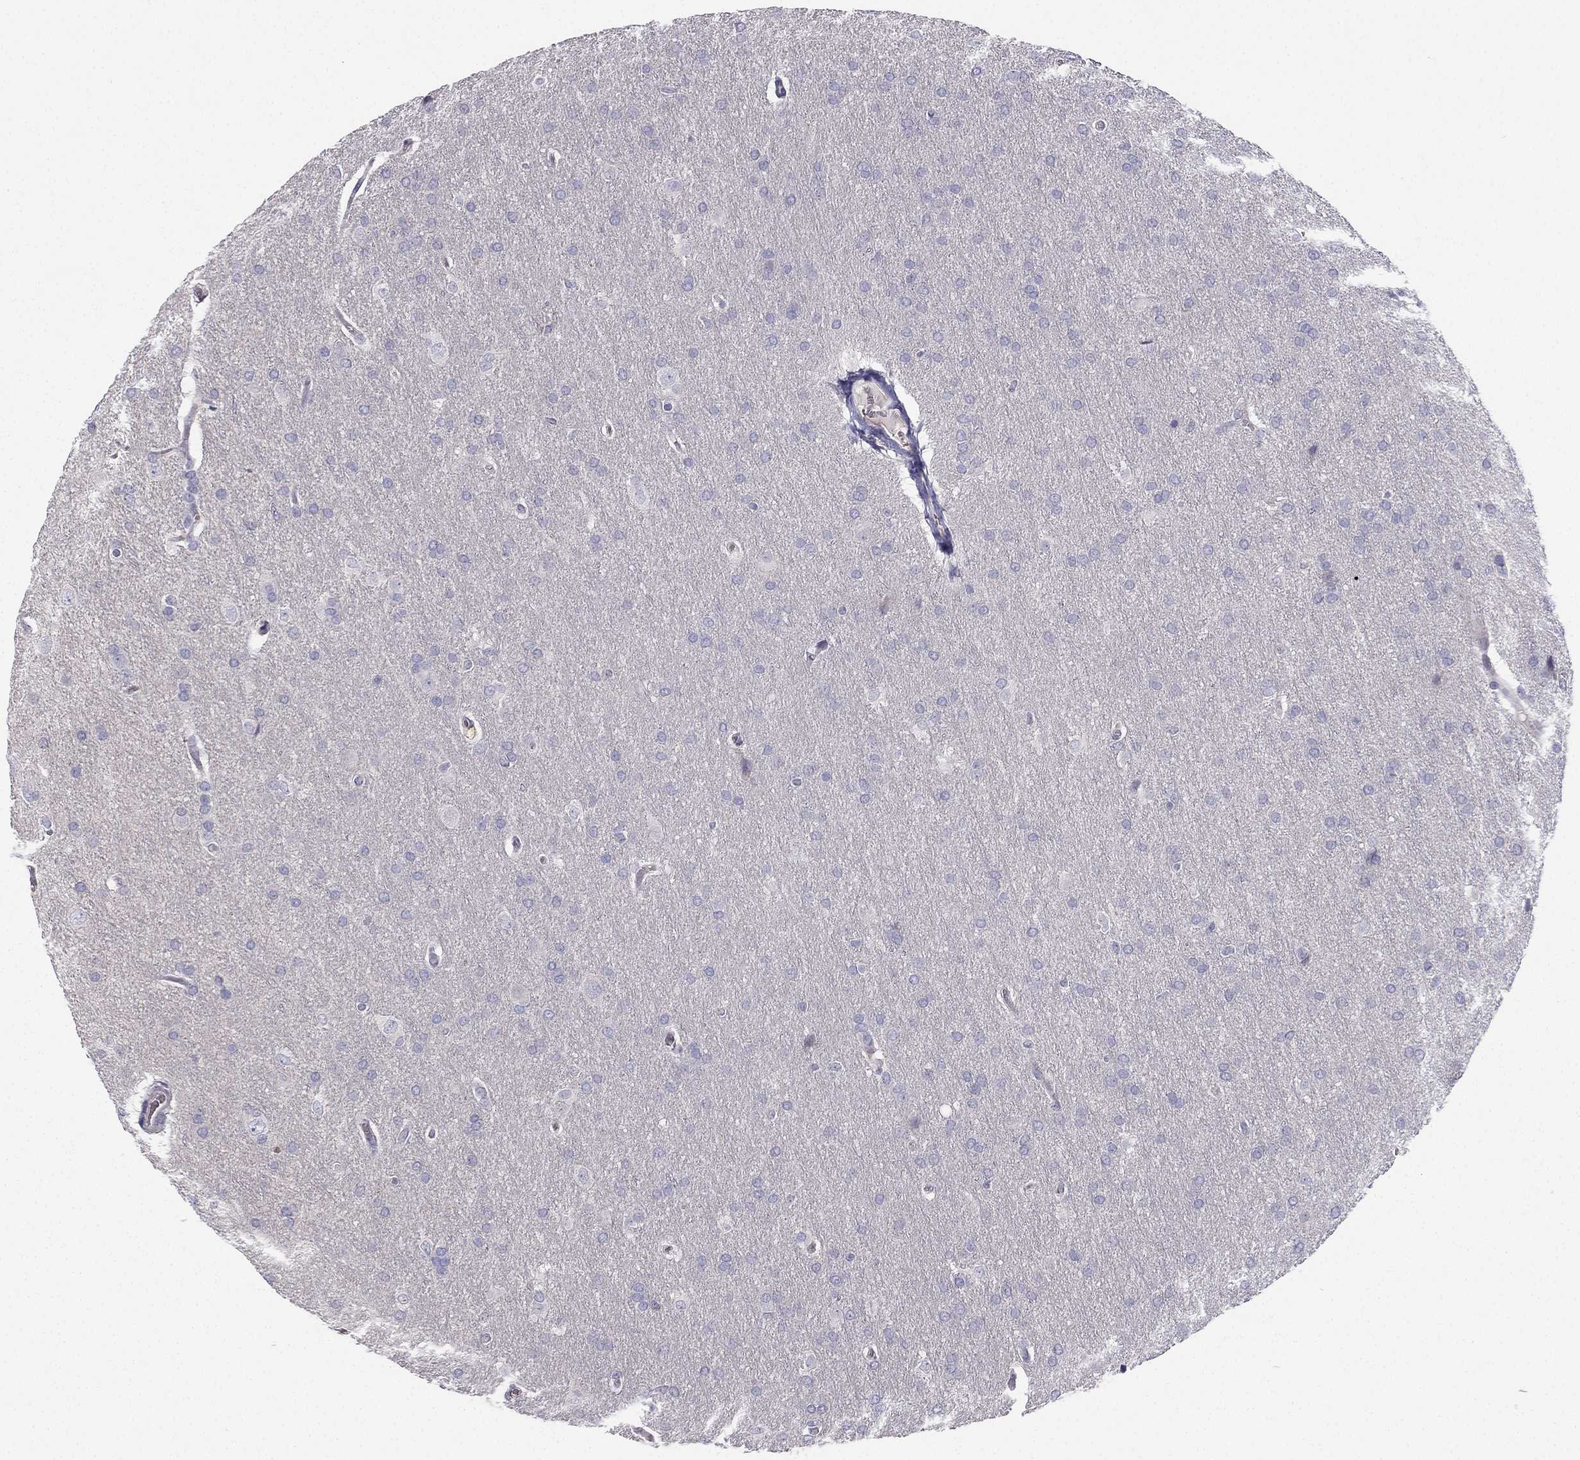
{"staining": {"intensity": "negative", "quantity": "none", "location": "none"}, "tissue": "glioma", "cell_type": "Tumor cells", "image_type": "cancer", "snomed": [{"axis": "morphology", "description": "Glioma, malignant, Low grade"}, {"axis": "topography", "description": "Brain"}], "caption": "A high-resolution photomicrograph shows immunohistochemistry staining of malignant glioma (low-grade), which exhibits no significant staining in tumor cells.", "gene": "RSPH14", "patient": {"sex": "female", "age": 32}}